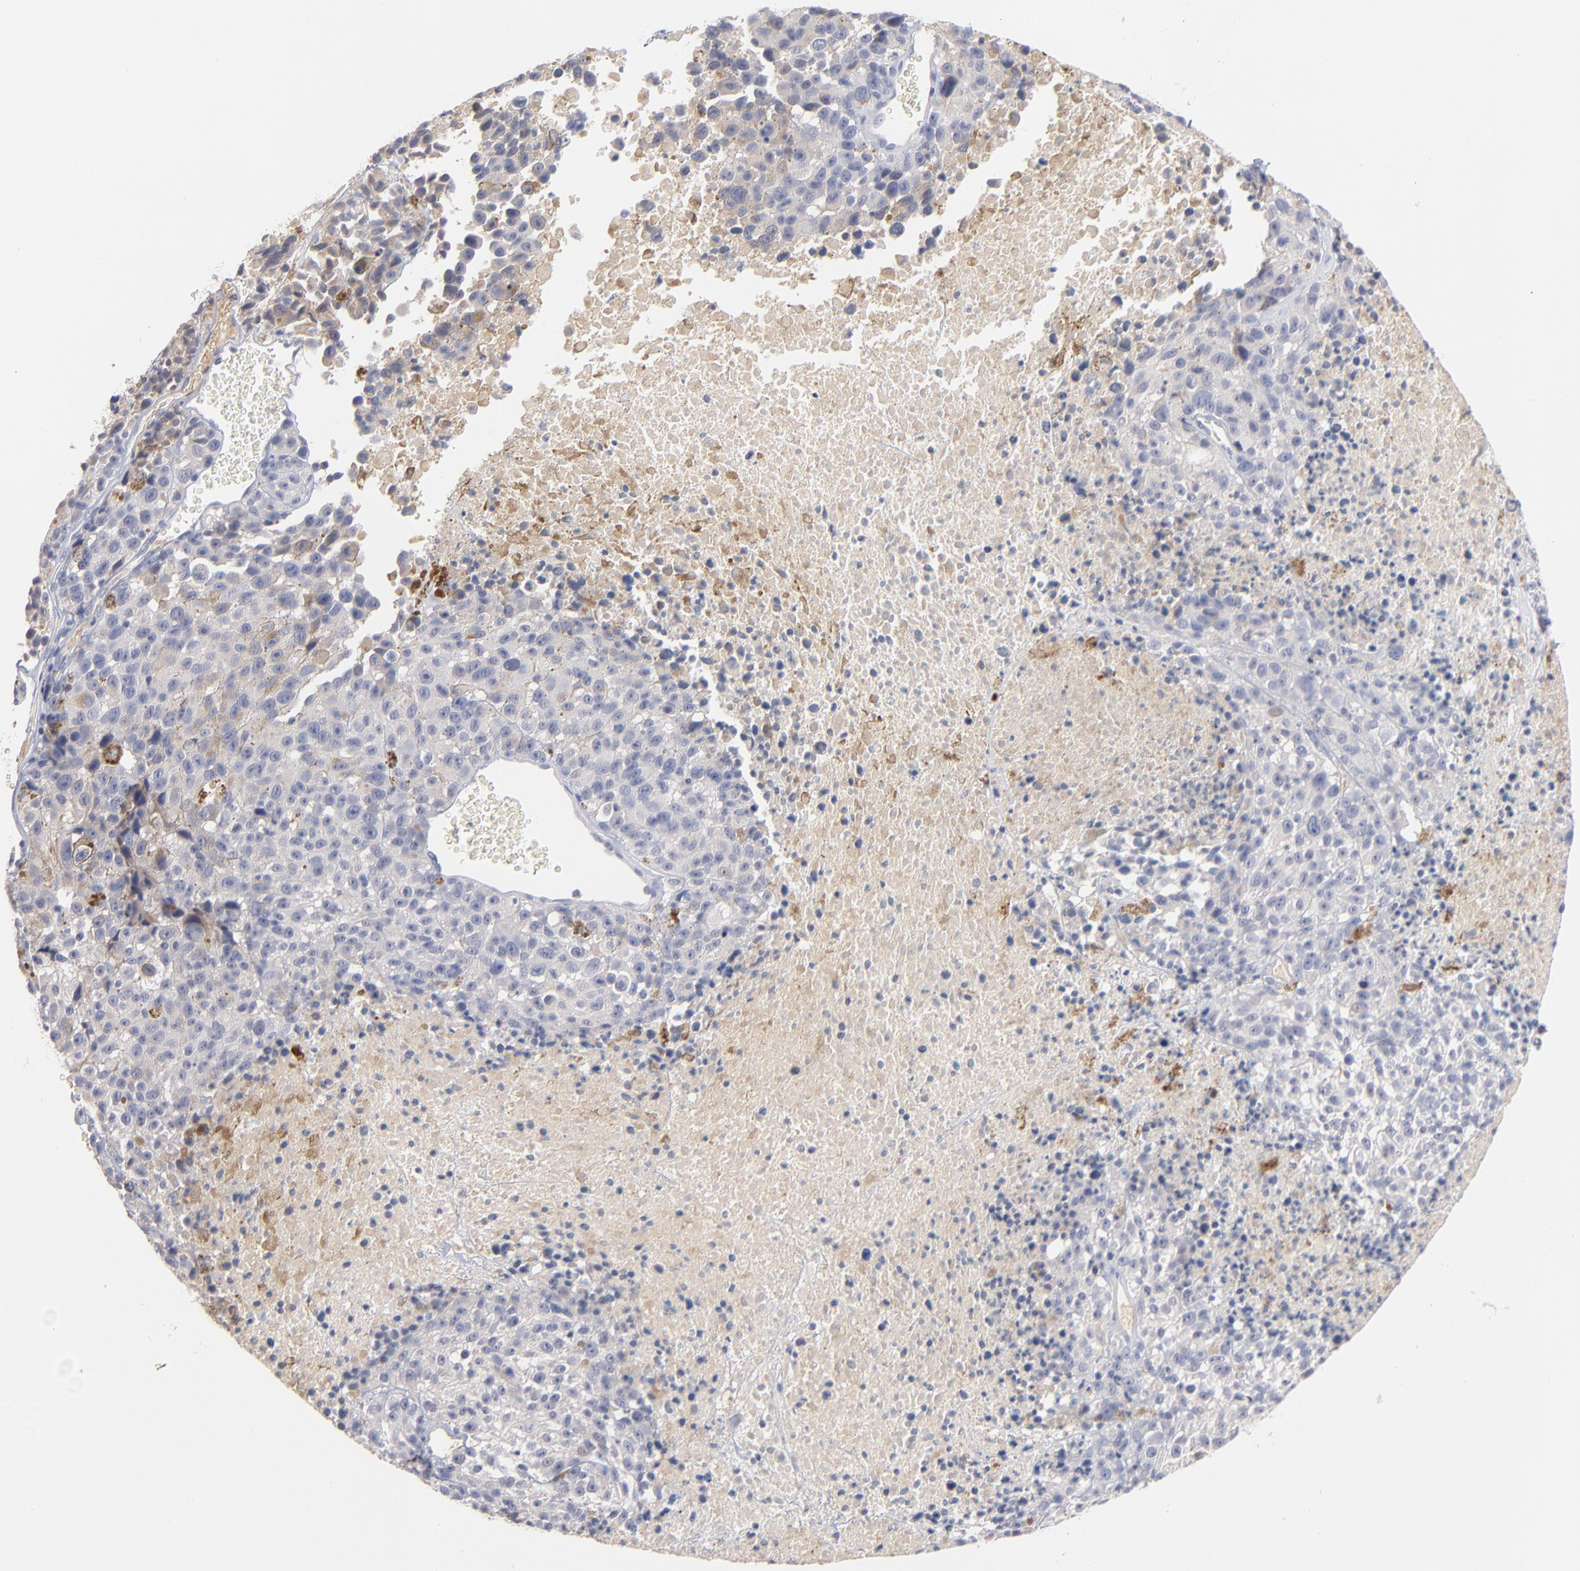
{"staining": {"intensity": "weak", "quantity": "<25%", "location": "cytoplasmic/membranous"}, "tissue": "melanoma", "cell_type": "Tumor cells", "image_type": "cancer", "snomed": [{"axis": "morphology", "description": "Malignant melanoma, Metastatic site"}, {"axis": "topography", "description": "Cerebral cortex"}], "caption": "This is a micrograph of immunohistochemistry staining of malignant melanoma (metastatic site), which shows no expression in tumor cells. (Stains: DAB (3,3'-diaminobenzidine) IHC with hematoxylin counter stain, Microscopy: brightfield microscopy at high magnification).", "gene": "F12", "patient": {"sex": "female", "age": 52}}